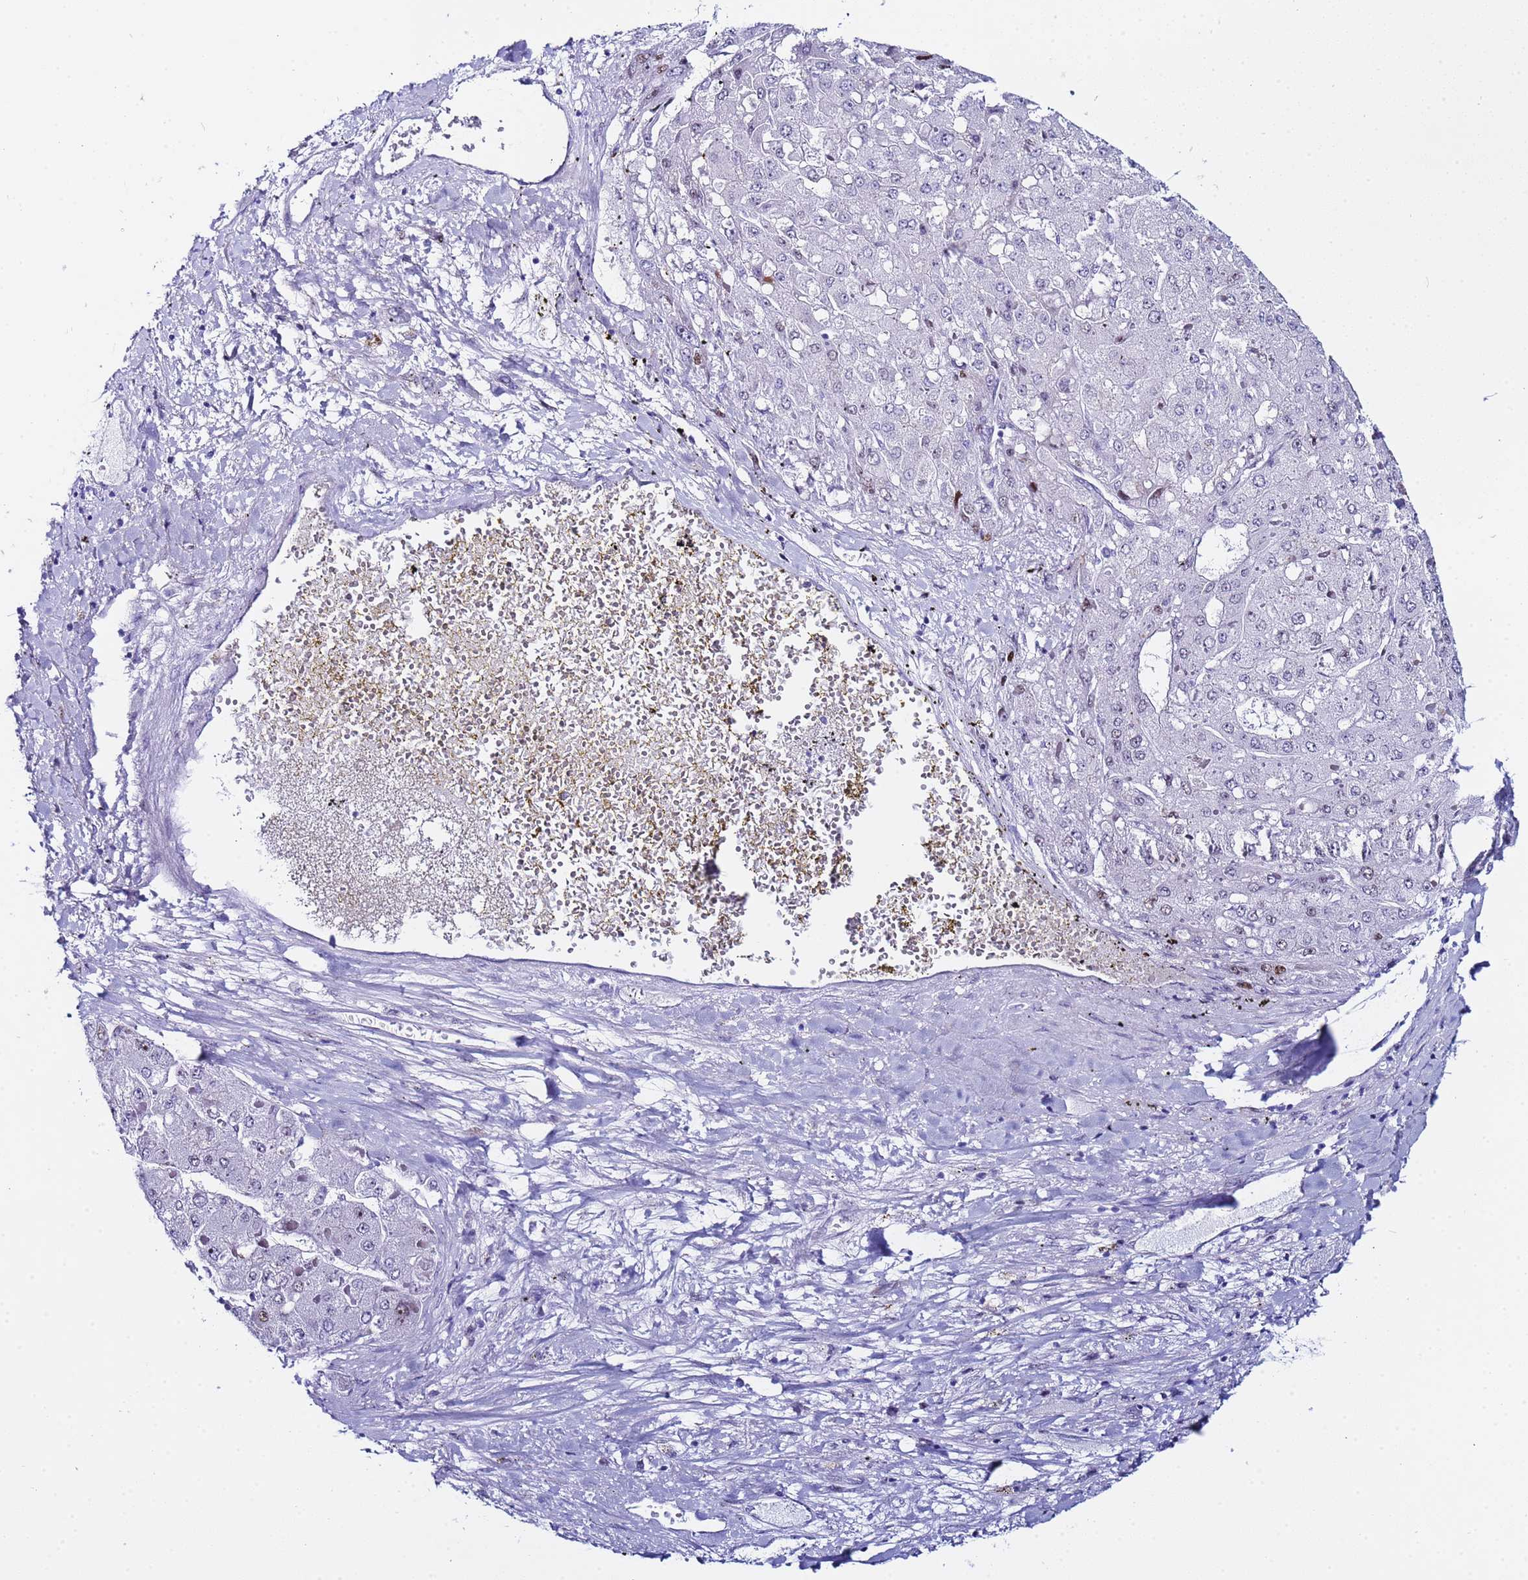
{"staining": {"intensity": "moderate", "quantity": "<25%", "location": "nuclear"}, "tissue": "liver cancer", "cell_type": "Tumor cells", "image_type": "cancer", "snomed": [{"axis": "morphology", "description": "Carcinoma, Hepatocellular, NOS"}, {"axis": "topography", "description": "Liver"}], "caption": "This histopathology image shows liver cancer stained with immunohistochemistry to label a protein in brown. The nuclear of tumor cells show moderate positivity for the protein. Nuclei are counter-stained blue.", "gene": "POP5", "patient": {"sex": "female", "age": 73}}